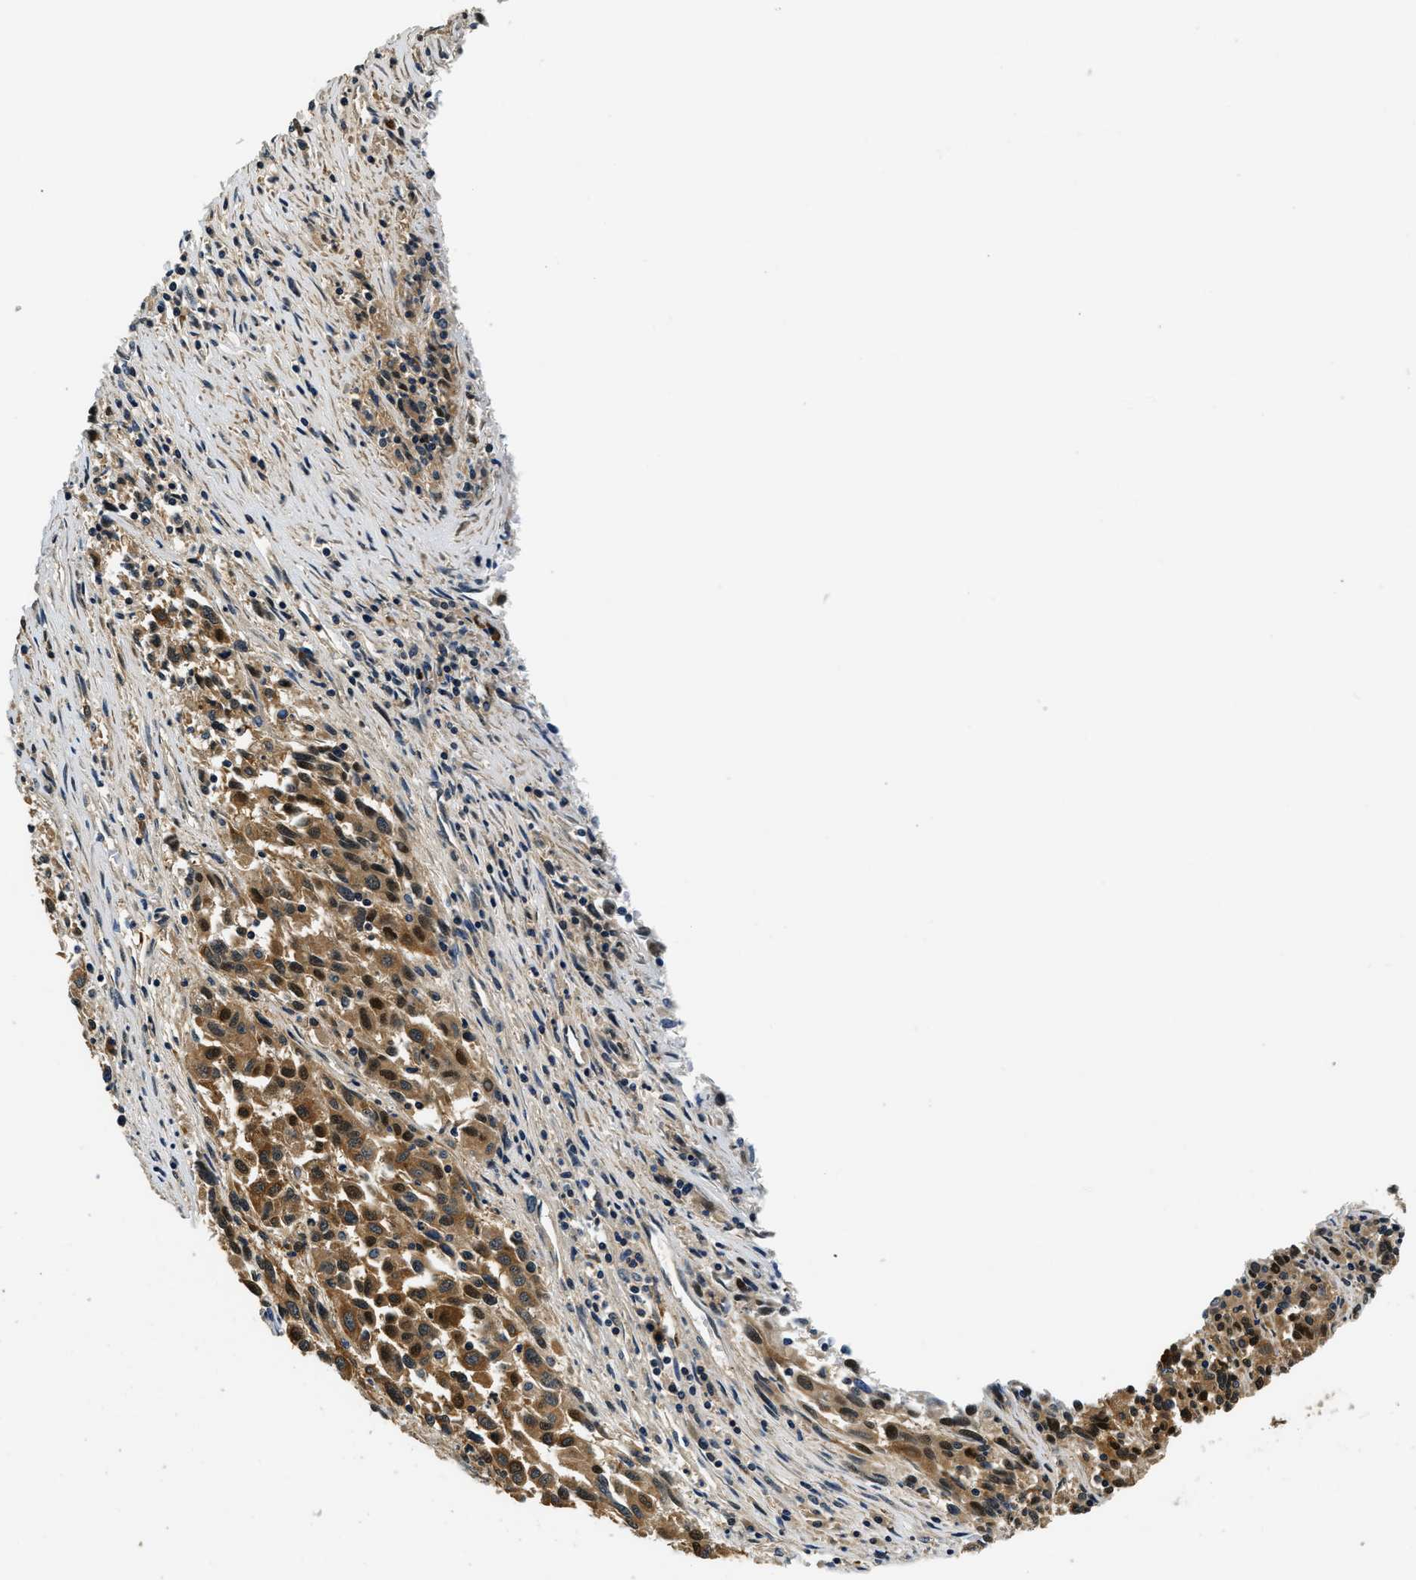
{"staining": {"intensity": "moderate", "quantity": ">75%", "location": "cytoplasmic/membranous"}, "tissue": "melanoma", "cell_type": "Tumor cells", "image_type": "cancer", "snomed": [{"axis": "morphology", "description": "Malignant melanoma, Metastatic site"}, {"axis": "topography", "description": "Lymph node"}], "caption": "A brown stain labels moderate cytoplasmic/membranous positivity of a protein in human malignant melanoma (metastatic site) tumor cells.", "gene": "RESF1", "patient": {"sex": "male", "age": 61}}